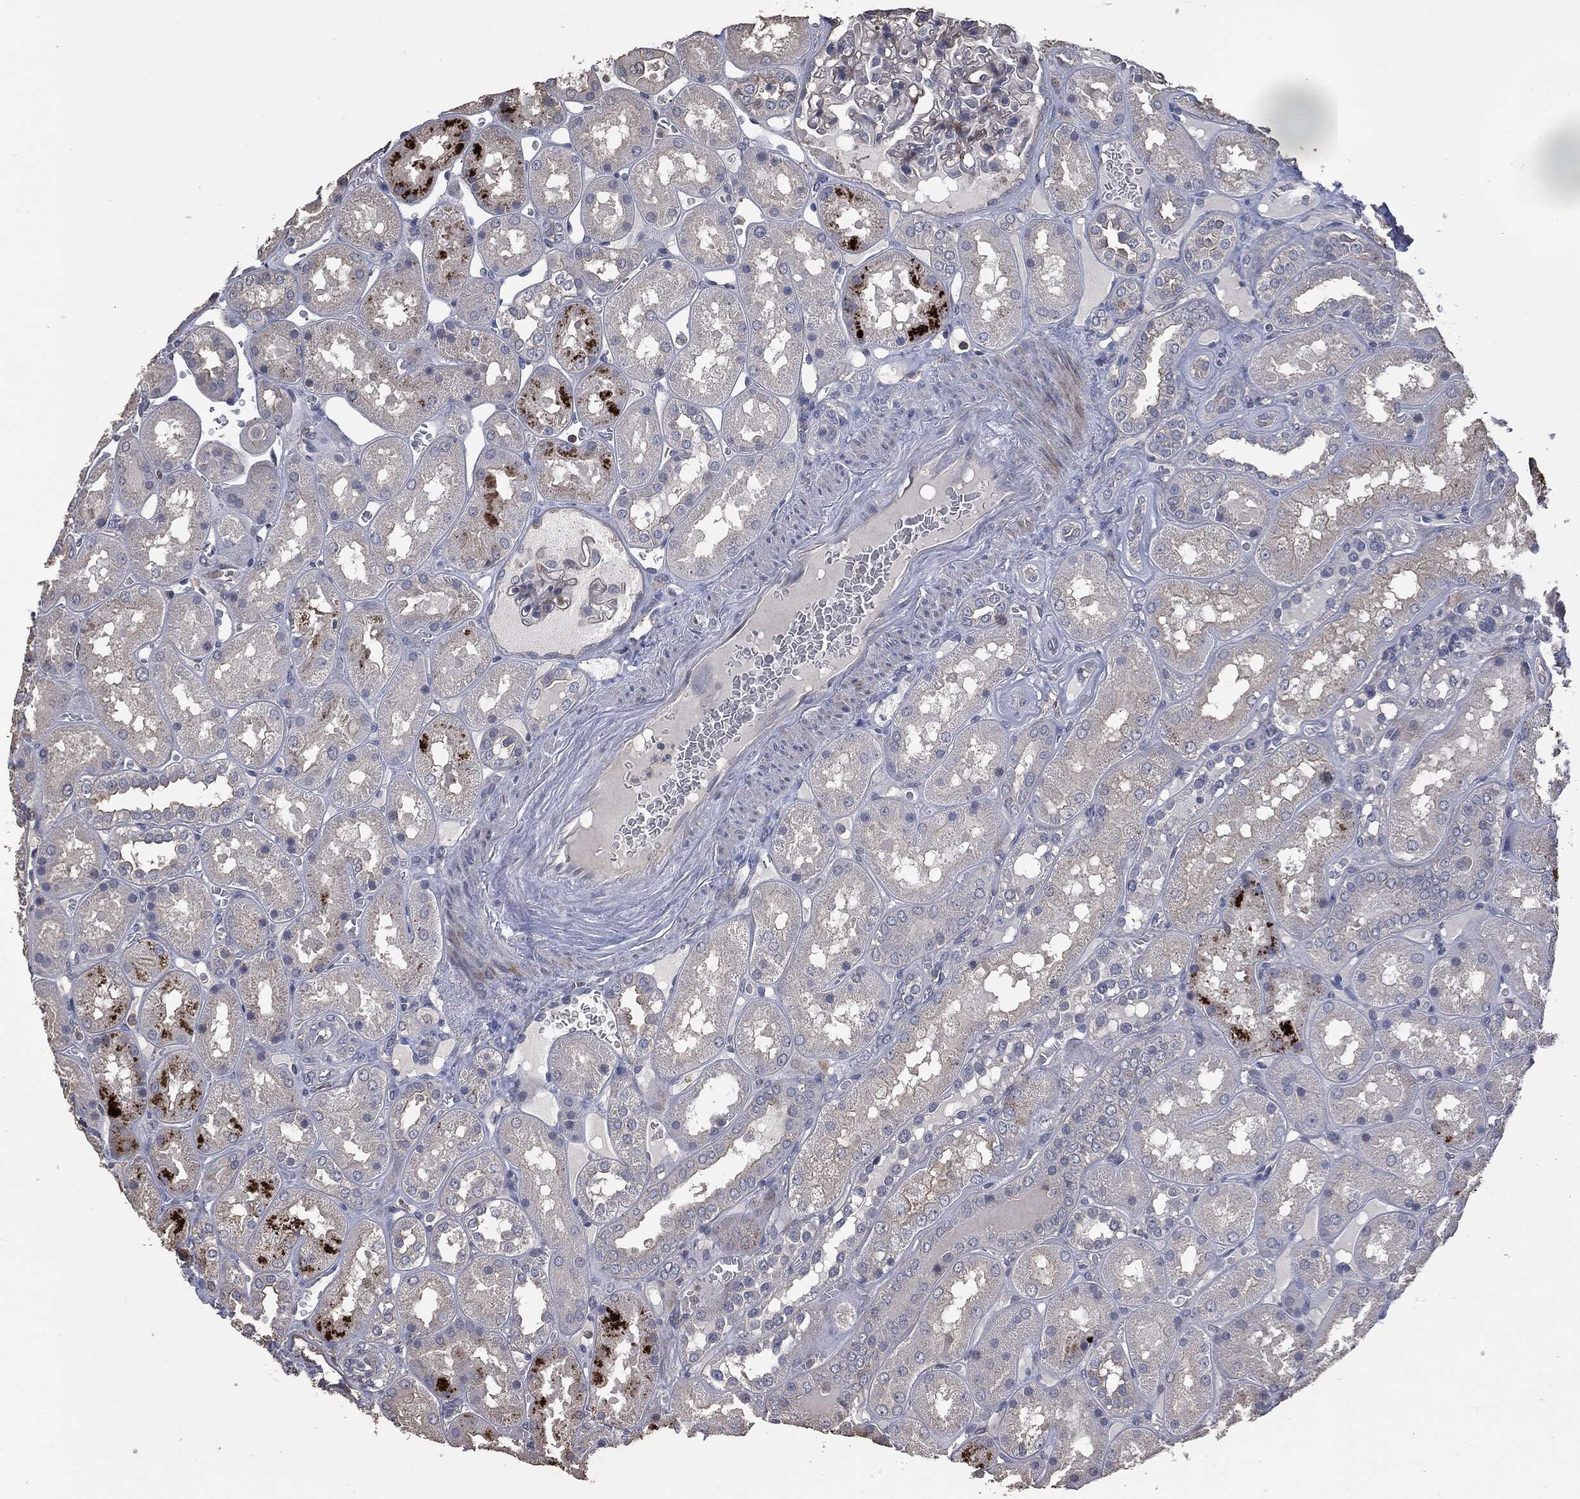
{"staining": {"intensity": "negative", "quantity": "none", "location": "none"}, "tissue": "kidney", "cell_type": "Cells in glomeruli", "image_type": "normal", "snomed": [{"axis": "morphology", "description": "Normal tissue, NOS"}, {"axis": "topography", "description": "Kidney"}], "caption": "DAB (3,3'-diaminobenzidine) immunohistochemical staining of unremarkable kidney reveals no significant positivity in cells in glomeruli.", "gene": "MSLN", "patient": {"sex": "male", "age": 73}}